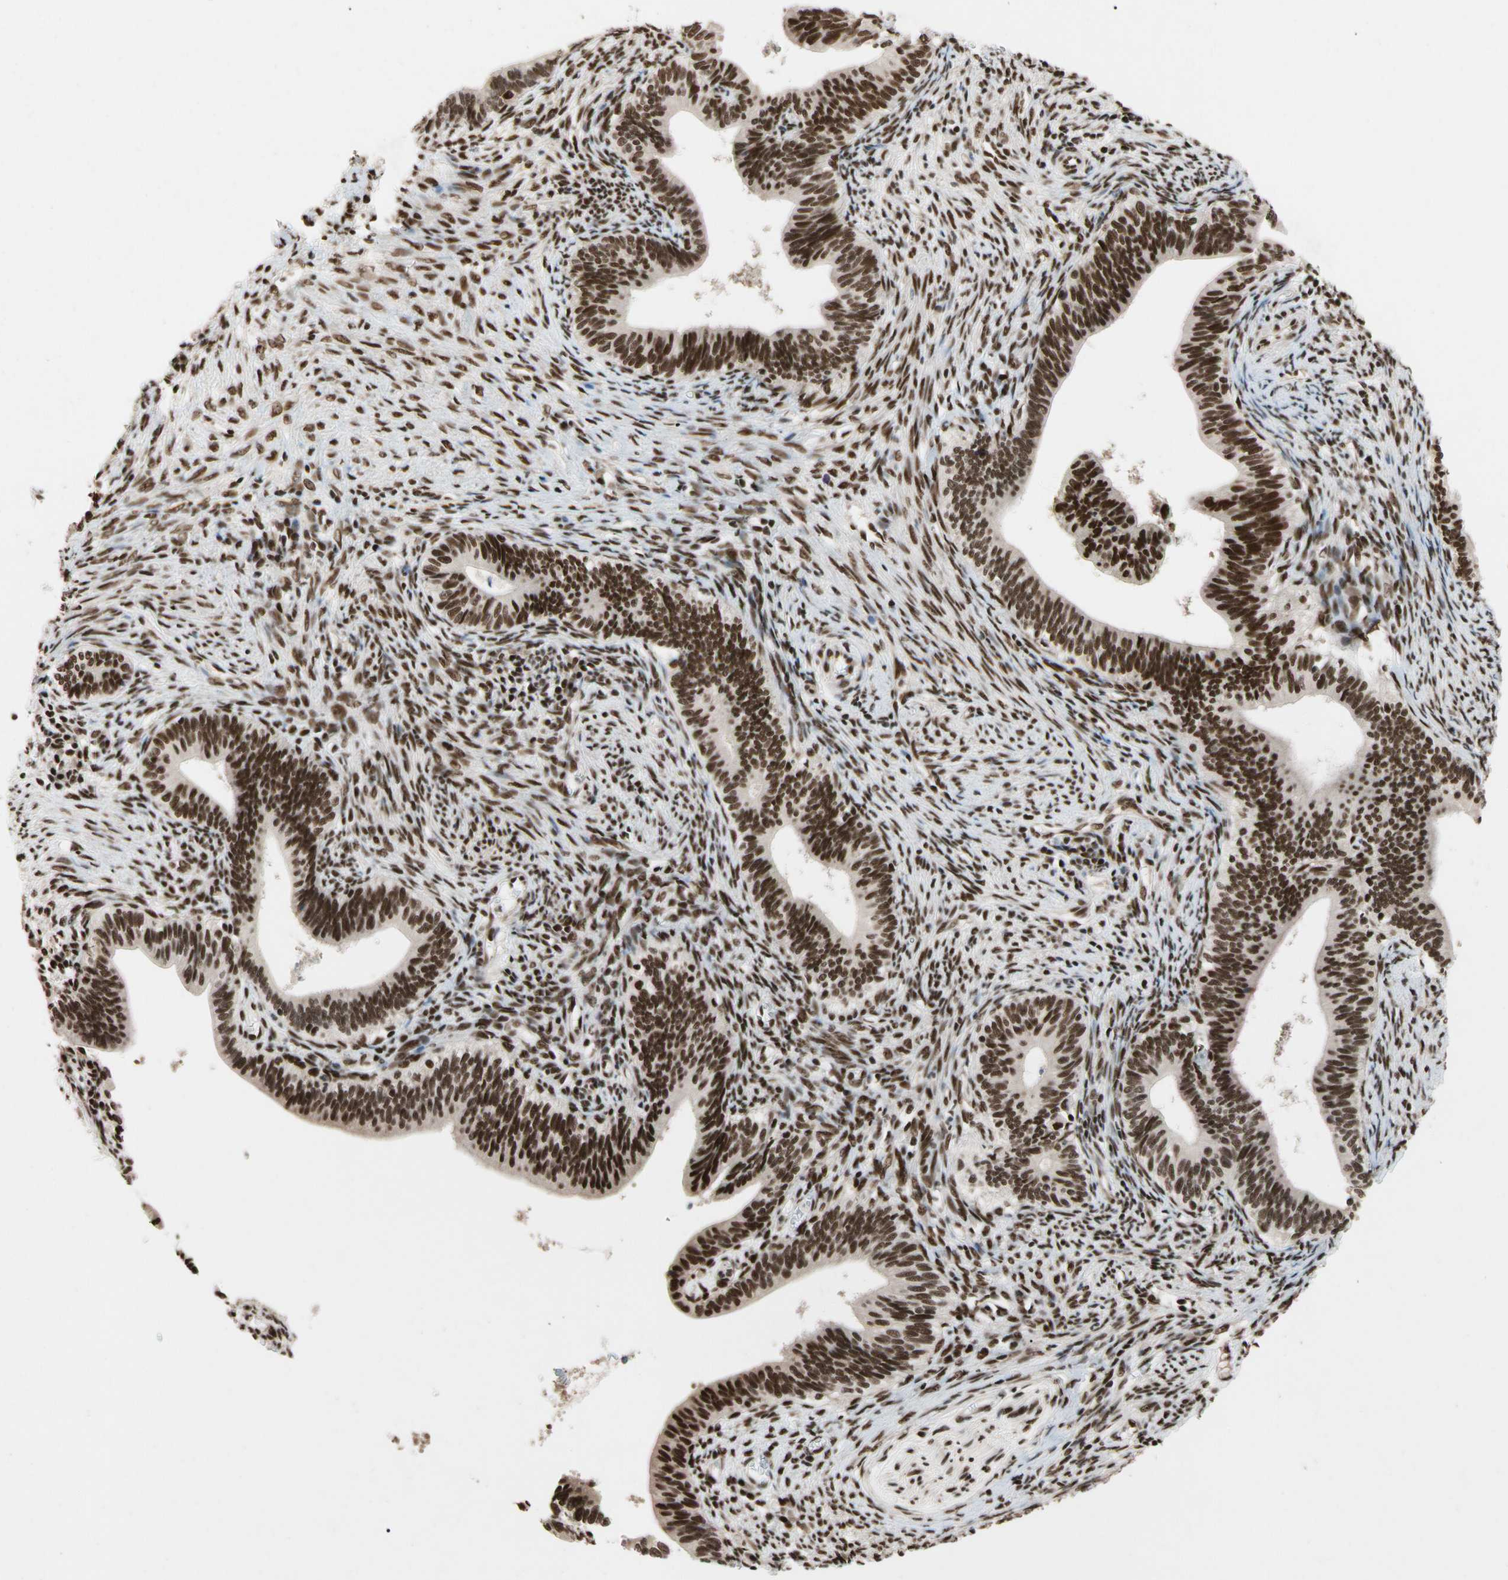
{"staining": {"intensity": "strong", "quantity": ">75%", "location": "nuclear"}, "tissue": "cervical cancer", "cell_type": "Tumor cells", "image_type": "cancer", "snomed": [{"axis": "morphology", "description": "Adenocarcinoma, NOS"}, {"axis": "topography", "description": "Cervix"}], "caption": "The image displays staining of cervical adenocarcinoma, revealing strong nuclear protein staining (brown color) within tumor cells. (DAB (3,3'-diaminobenzidine) IHC, brown staining for protein, blue staining for nuclei).", "gene": "FAM98B", "patient": {"sex": "female", "age": 44}}